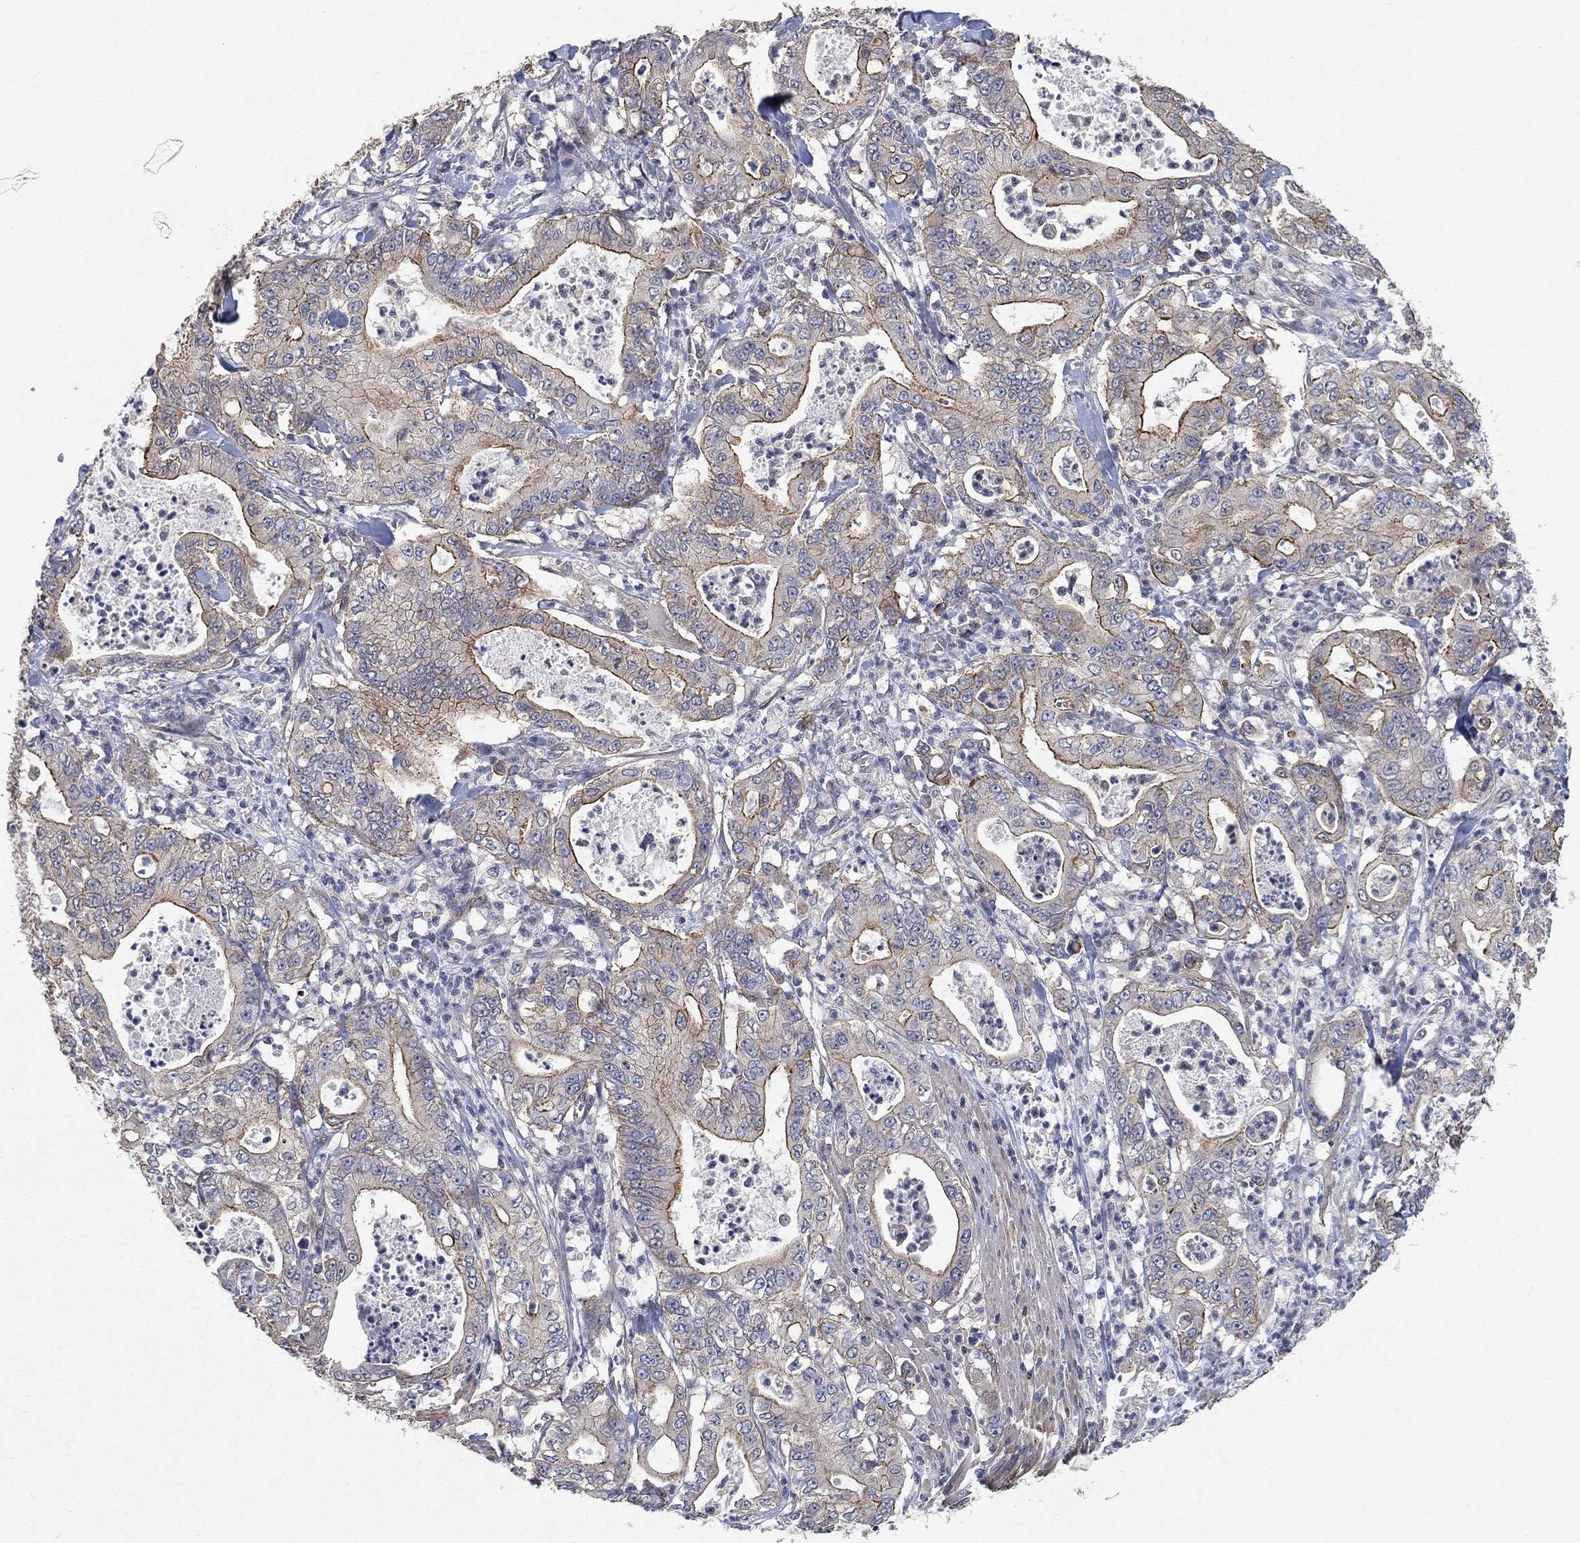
{"staining": {"intensity": "moderate", "quantity": "<25%", "location": "cytoplasmic/membranous"}, "tissue": "pancreatic cancer", "cell_type": "Tumor cells", "image_type": "cancer", "snomed": [{"axis": "morphology", "description": "Adenocarcinoma, NOS"}, {"axis": "topography", "description": "Pancreas"}], "caption": "Tumor cells reveal low levels of moderate cytoplasmic/membranous positivity in about <25% of cells in human pancreatic cancer (adenocarcinoma).", "gene": "MCUR1", "patient": {"sex": "male", "age": 71}}